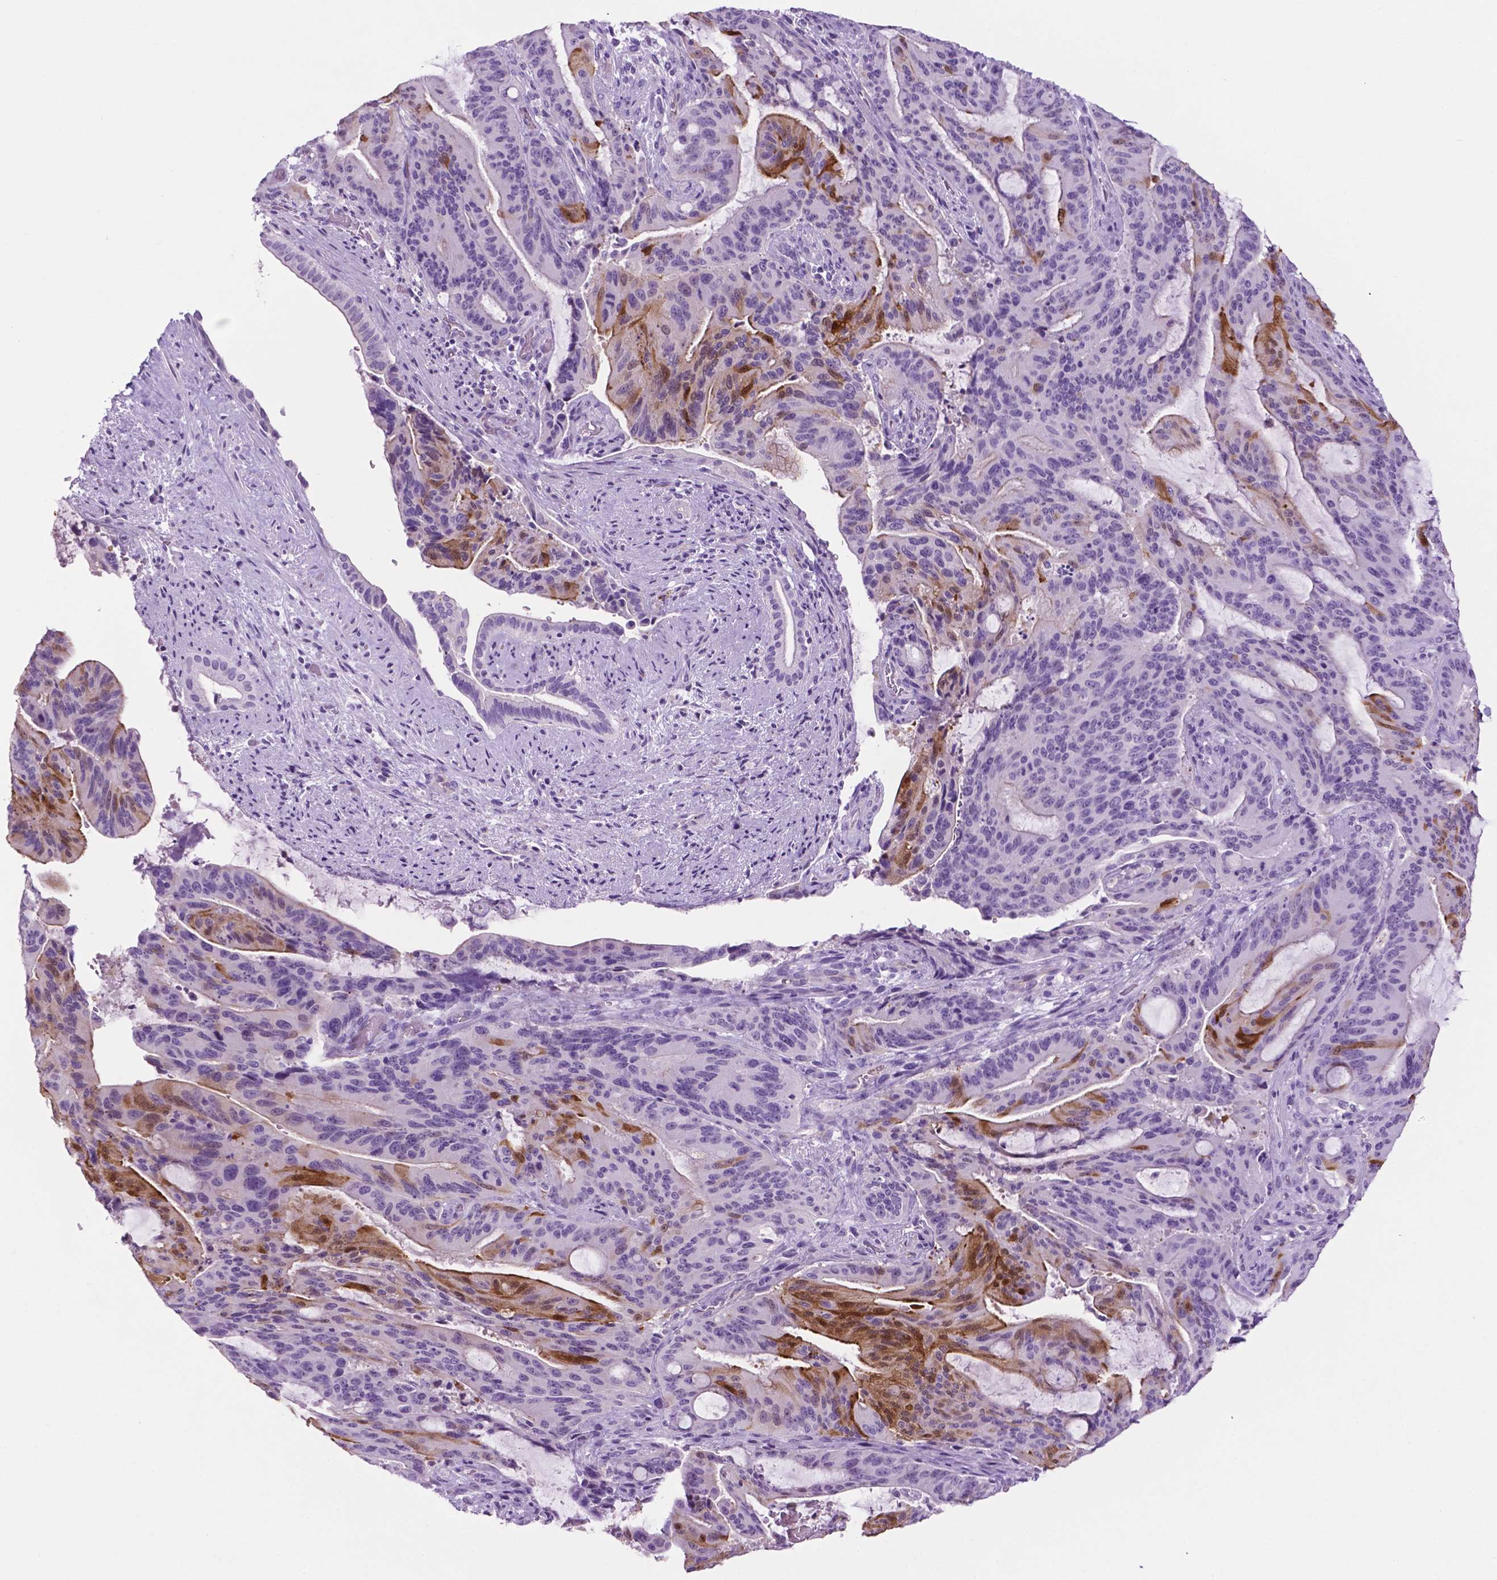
{"staining": {"intensity": "moderate", "quantity": "<25%", "location": "cytoplasmic/membranous,nuclear"}, "tissue": "liver cancer", "cell_type": "Tumor cells", "image_type": "cancer", "snomed": [{"axis": "morphology", "description": "Cholangiocarcinoma"}, {"axis": "topography", "description": "Liver"}], "caption": "Moderate cytoplasmic/membranous and nuclear positivity is appreciated in approximately <25% of tumor cells in liver cancer (cholangiocarcinoma).", "gene": "PHGR1", "patient": {"sex": "female", "age": 73}}